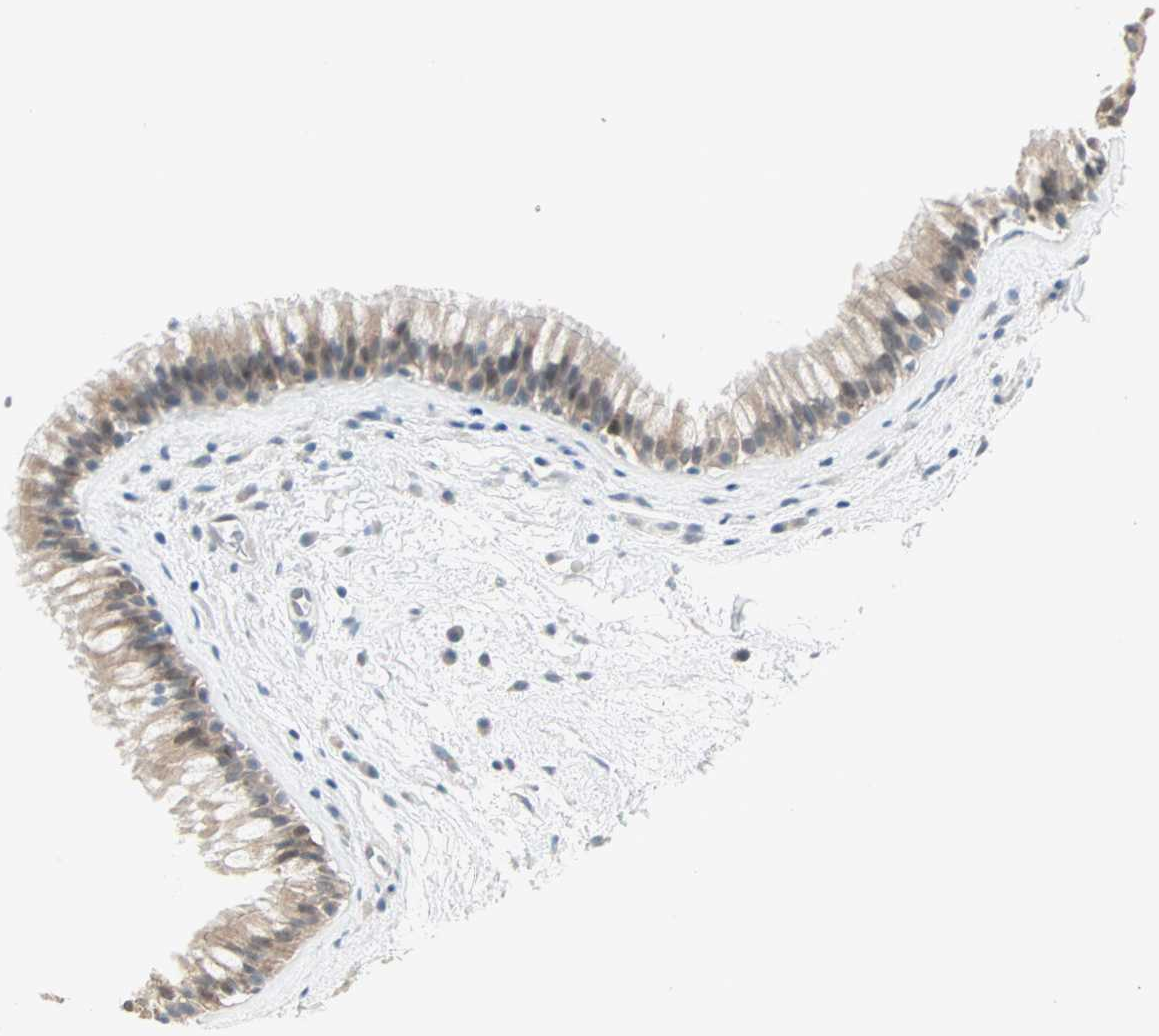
{"staining": {"intensity": "weak", "quantity": "25%-75%", "location": "cytoplasmic/membranous"}, "tissue": "nasopharynx", "cell_type": "Respiratory epithelial cells", "image_type": "normal", "snomed": [{"axis": "morphology", "description": "Normal tissue, NOS"}, {"axis": "morphology", "description": "Inflammation, NOS"}, {"axis": "topography", "description": "Nasopharynx"}], "caption": "Unremarkable nasopharynx shows weak cytoplasmic/membranous staining in approximately 25%-75% of respiratory epithelial cells, visualized by immunohistochemistry. (IHC, brightfield microscopy, high magnification).", "gene": "PTPA", "patient": {"sex": "male", "age": 48}}